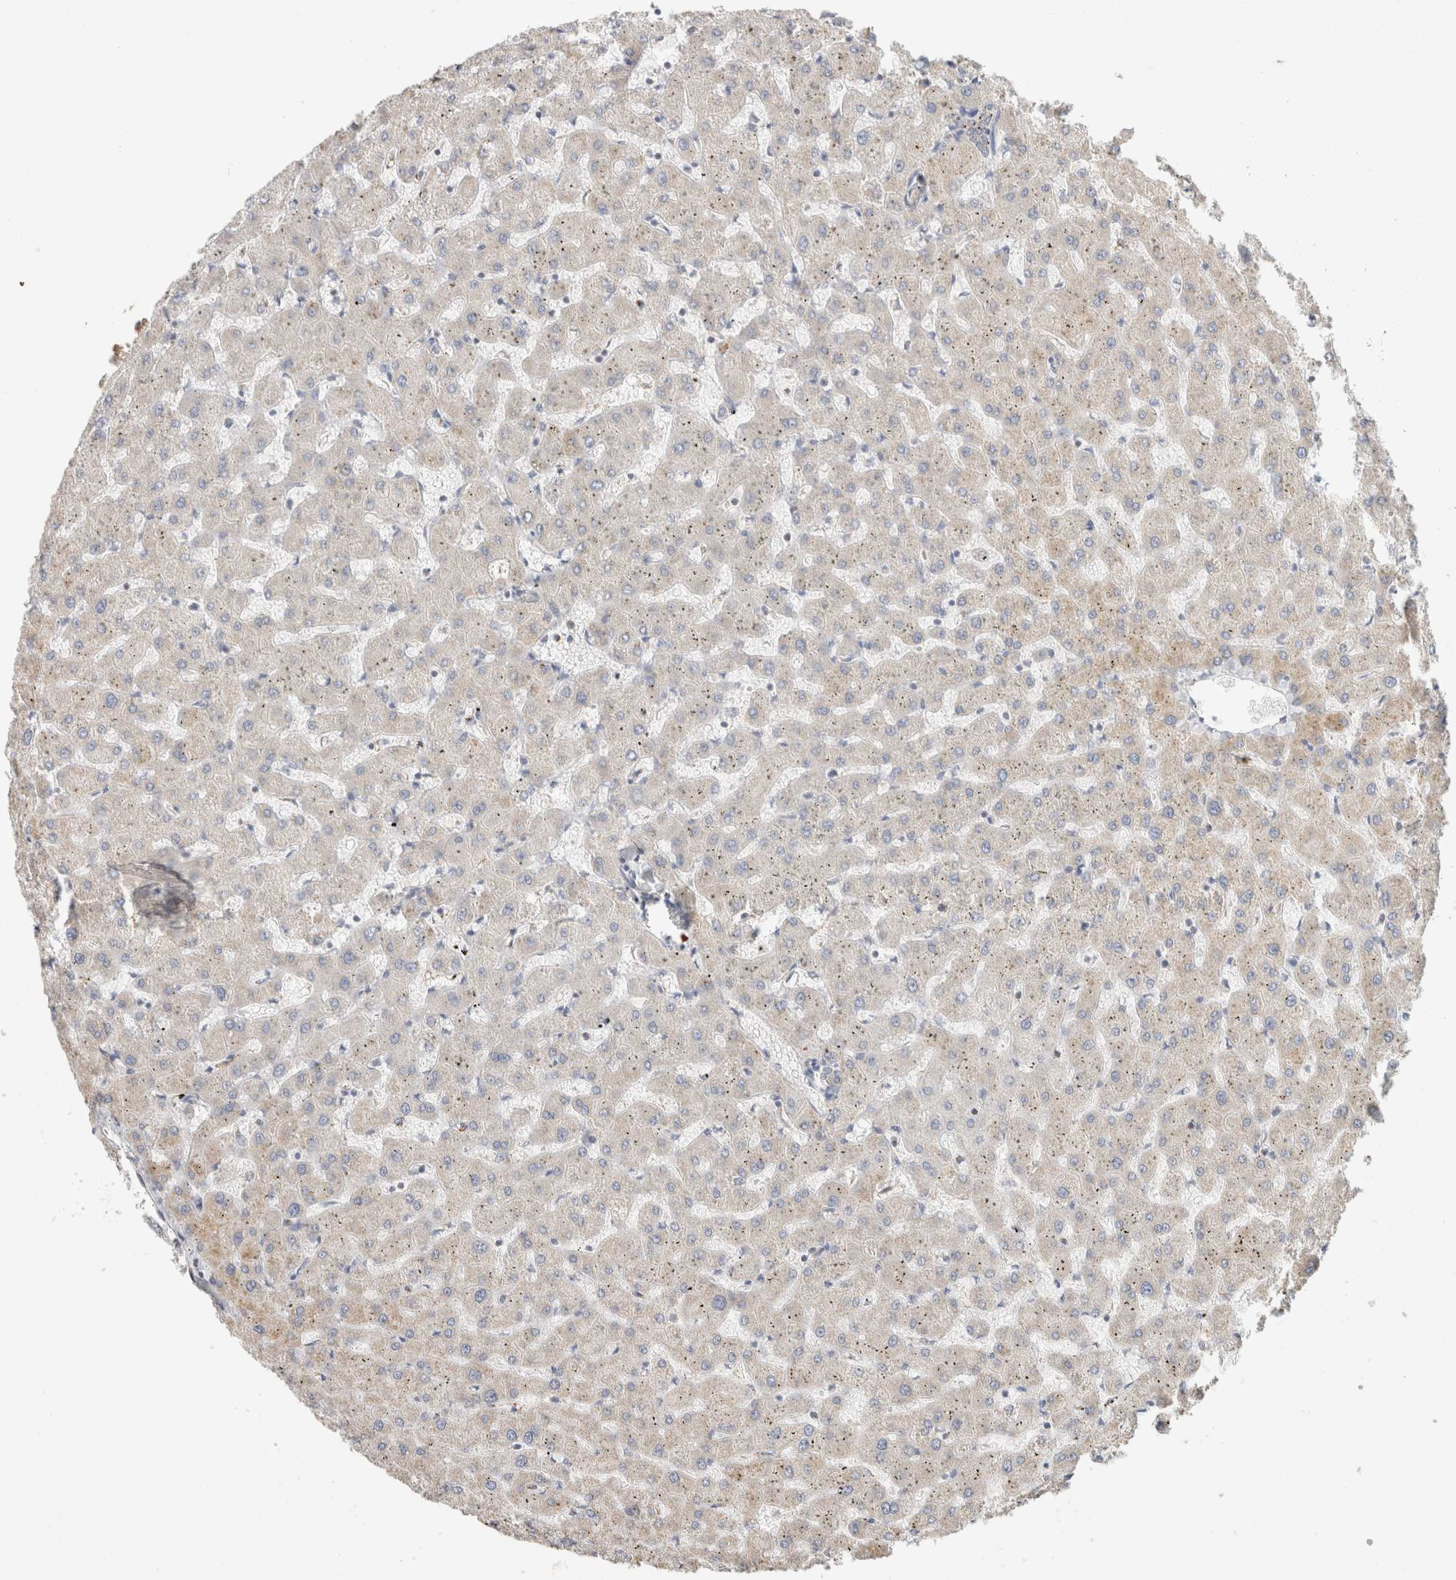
{"staining": {"intensity": "weak", "quantity": "<25%", "location": "cytoplasmic/membranous"}, "tissue": "liver", "cell_type": "Cholangiocytes", "image_type": "normal", "snomed": [{"axis": "morphology", "description": "Normal tissue, NOS"}, {"axis": "topography", "description": "Liver"}], "caption": "An image of liver stained for a protein reveals no brown staining in cholangiocytes. (Stains: DAB (3,3'-diaminobenzidine) immunohistochemistry with hematoxylin counter stain, Microscopy: brightfield microscopy at high magnification).", "gene": "C1QBP", "patient": {"sex": "female", "age": 63}}